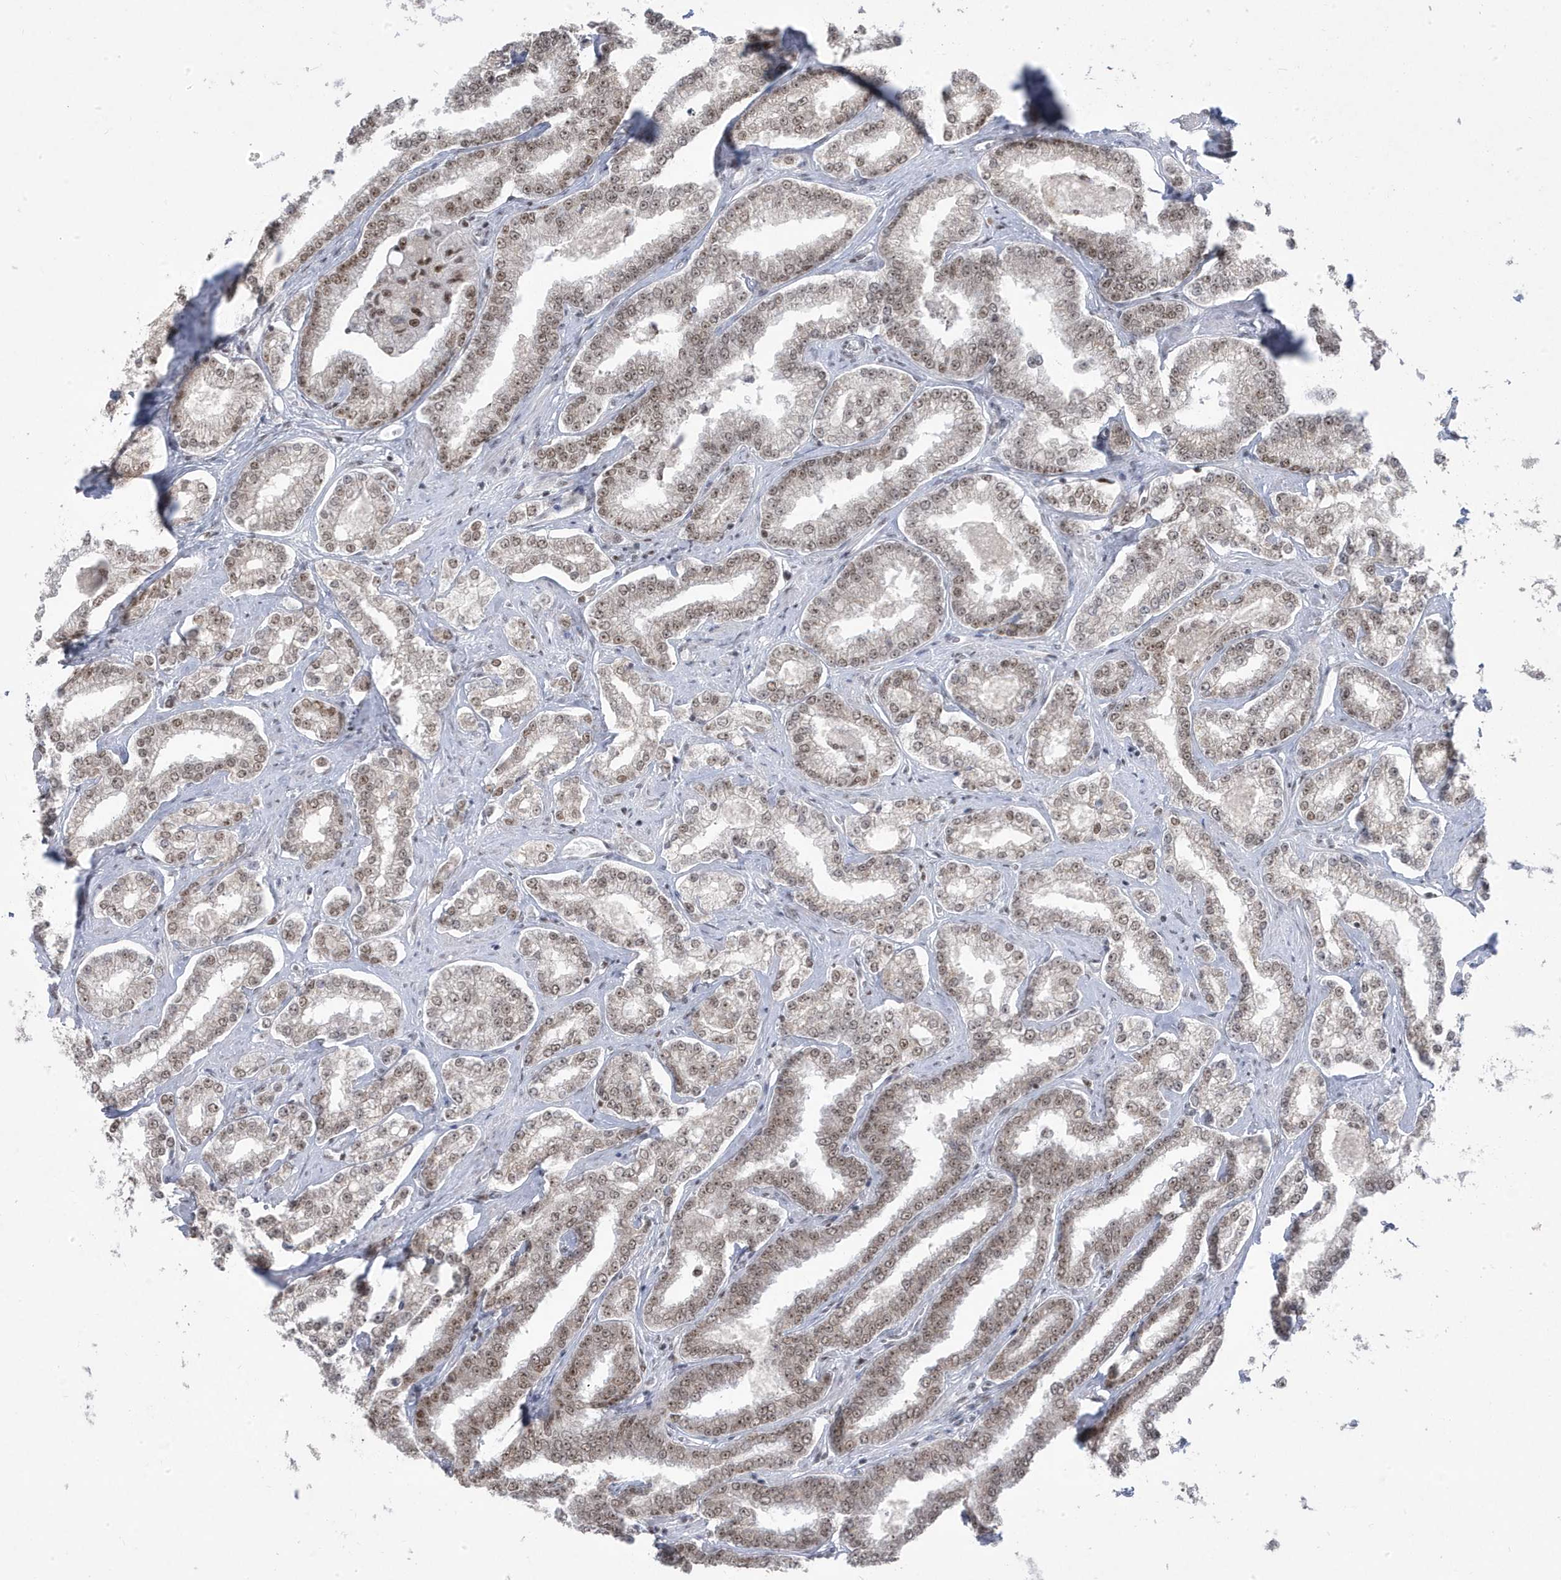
{"staining": {"intensity": "weak", "quantity": ">75%", "location": "nuclear"}, "tissue": "prostate cancer", "cell_type": "Tumor cells", "image_type": "cancer", "snomed": [{"axis": "morphology", "description": "Normal tissue, NOS"}, {"axis": "morphology", "description": "Adenocarcinoma, High grade"}, {"axis": "topography", "description": "Prostate"}], "caption": "This is an image of IHC staining of prostate cancer, which shows weak positivity in the nuclear of tumor cells.", "gene": "MTREX", "patient": {"sex": "male", "age": 83}}